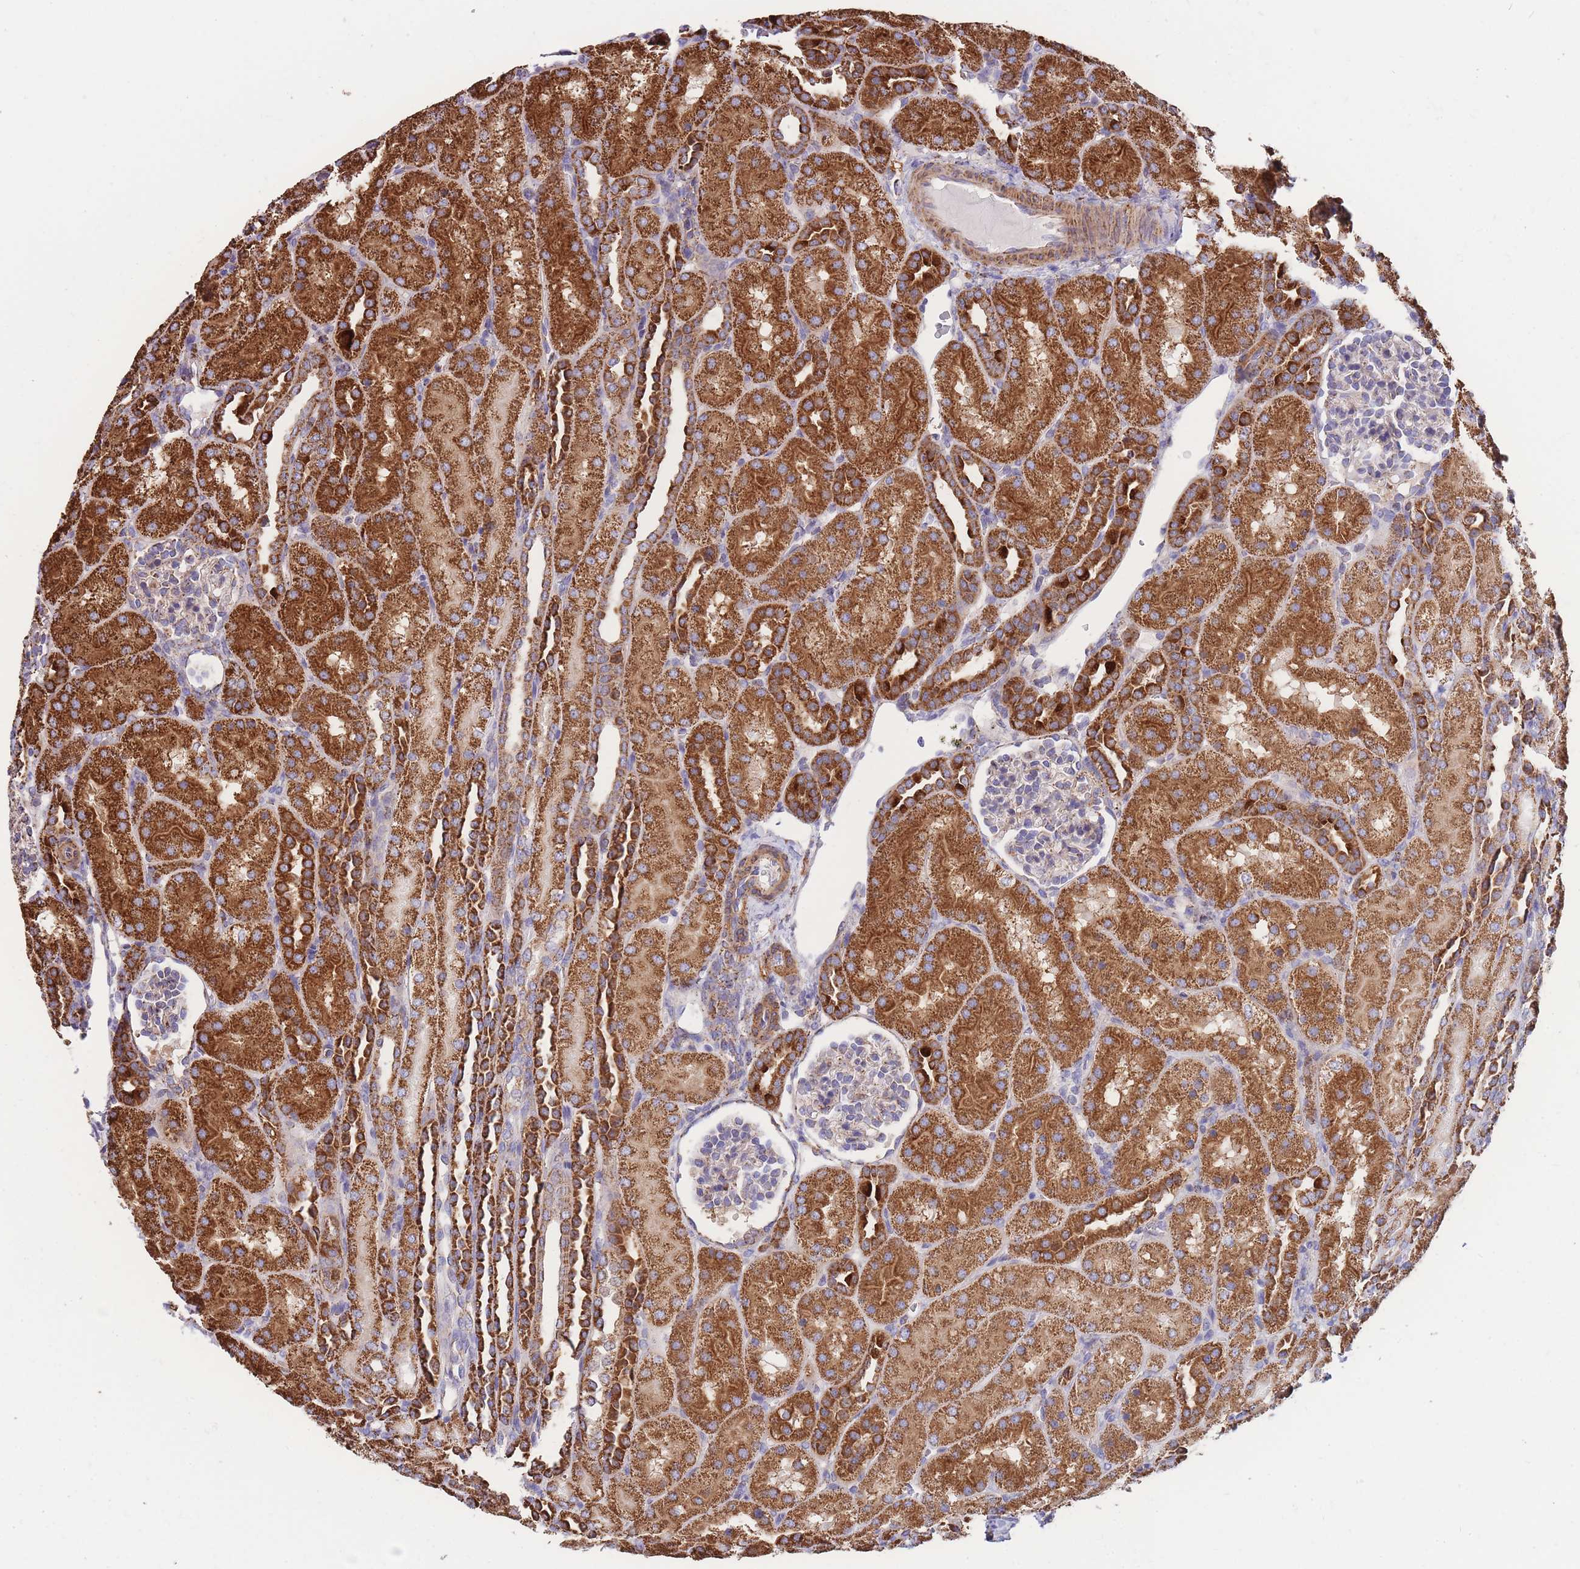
{"staining": {"intensity": "weak", "quantity": "25%-75%", "location": "cytoplasmic/membranous"}, "tissue": "kidney", "cell_type": "Cells in glomeruli", "image_type": "normal", "snomed": [{"axis": "morphology", "description": "Normal tissue, NOS"}, {"axis": "topography", "description": "Kidney"}], "caption": "Protein staining reveals weak cytoplasmic/membranous positivity in approximately 25%-75% of cells in glomeruli in benign kidney.", "gene": "FKBP8", "patient": {"sex": "male", "age": 1}}